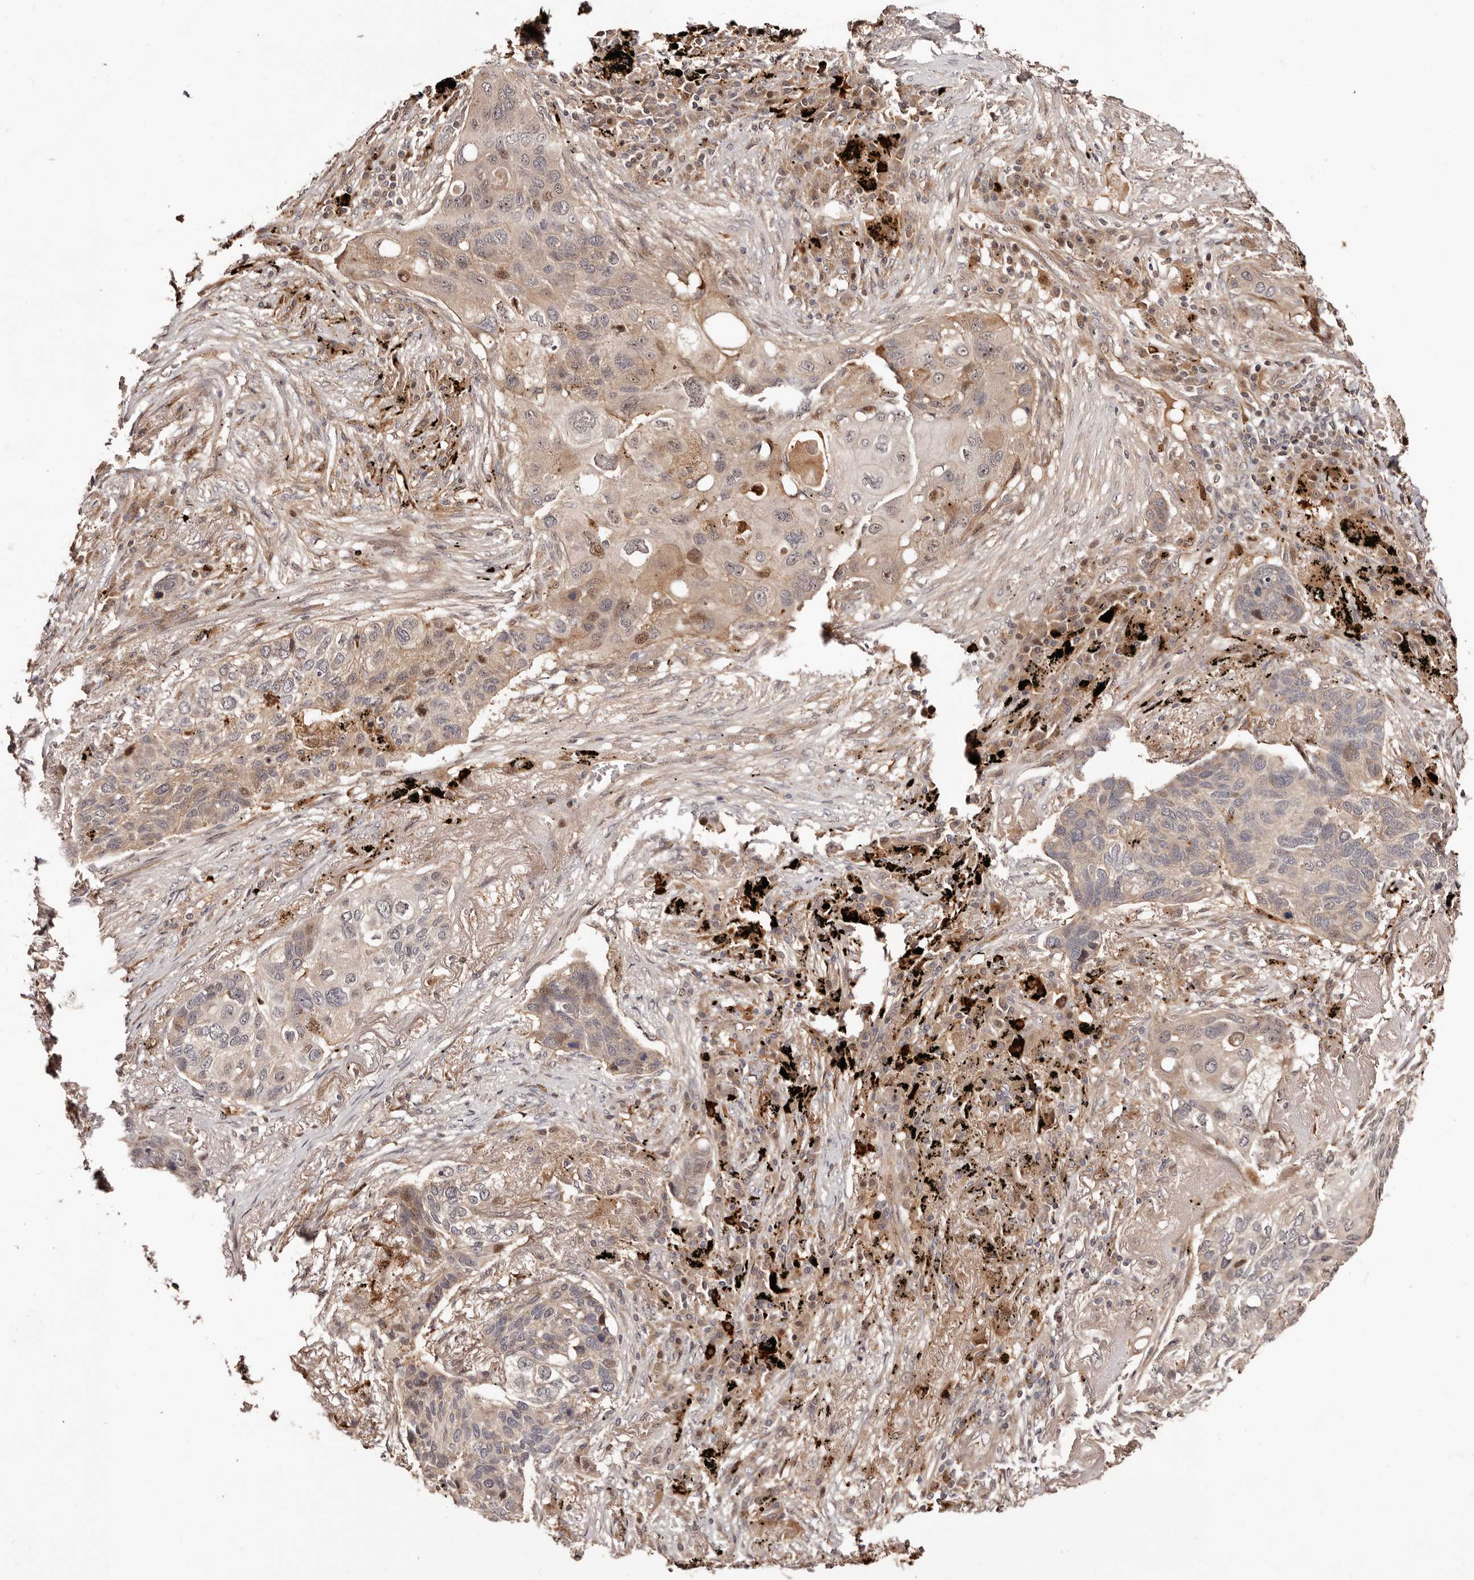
{"staining": {"intensity": "weak", "quantity": "25%-75%", "location": "cytoplasmic/membranous,nuclear"}, "tissue": "lung cancer", "cell_type": "Tumor cells", "image_type": "cancer", "snomed": [{"axis": "morphology", "description": "Squamous cell carcinoma, NOS"}, {"axis": "topography", "description": "Lung"}], "caption": "Tumor cells demonstrate weak cytoplasmic/membranous and nuclear staining in approximately 25%-75% of cells in squamous cell carcinoma (lung). (Brightfield microscopy of DAB IHC at high magnification).", "gene": "PTPN22", "patient": {"sex": "female", "age": 63}}